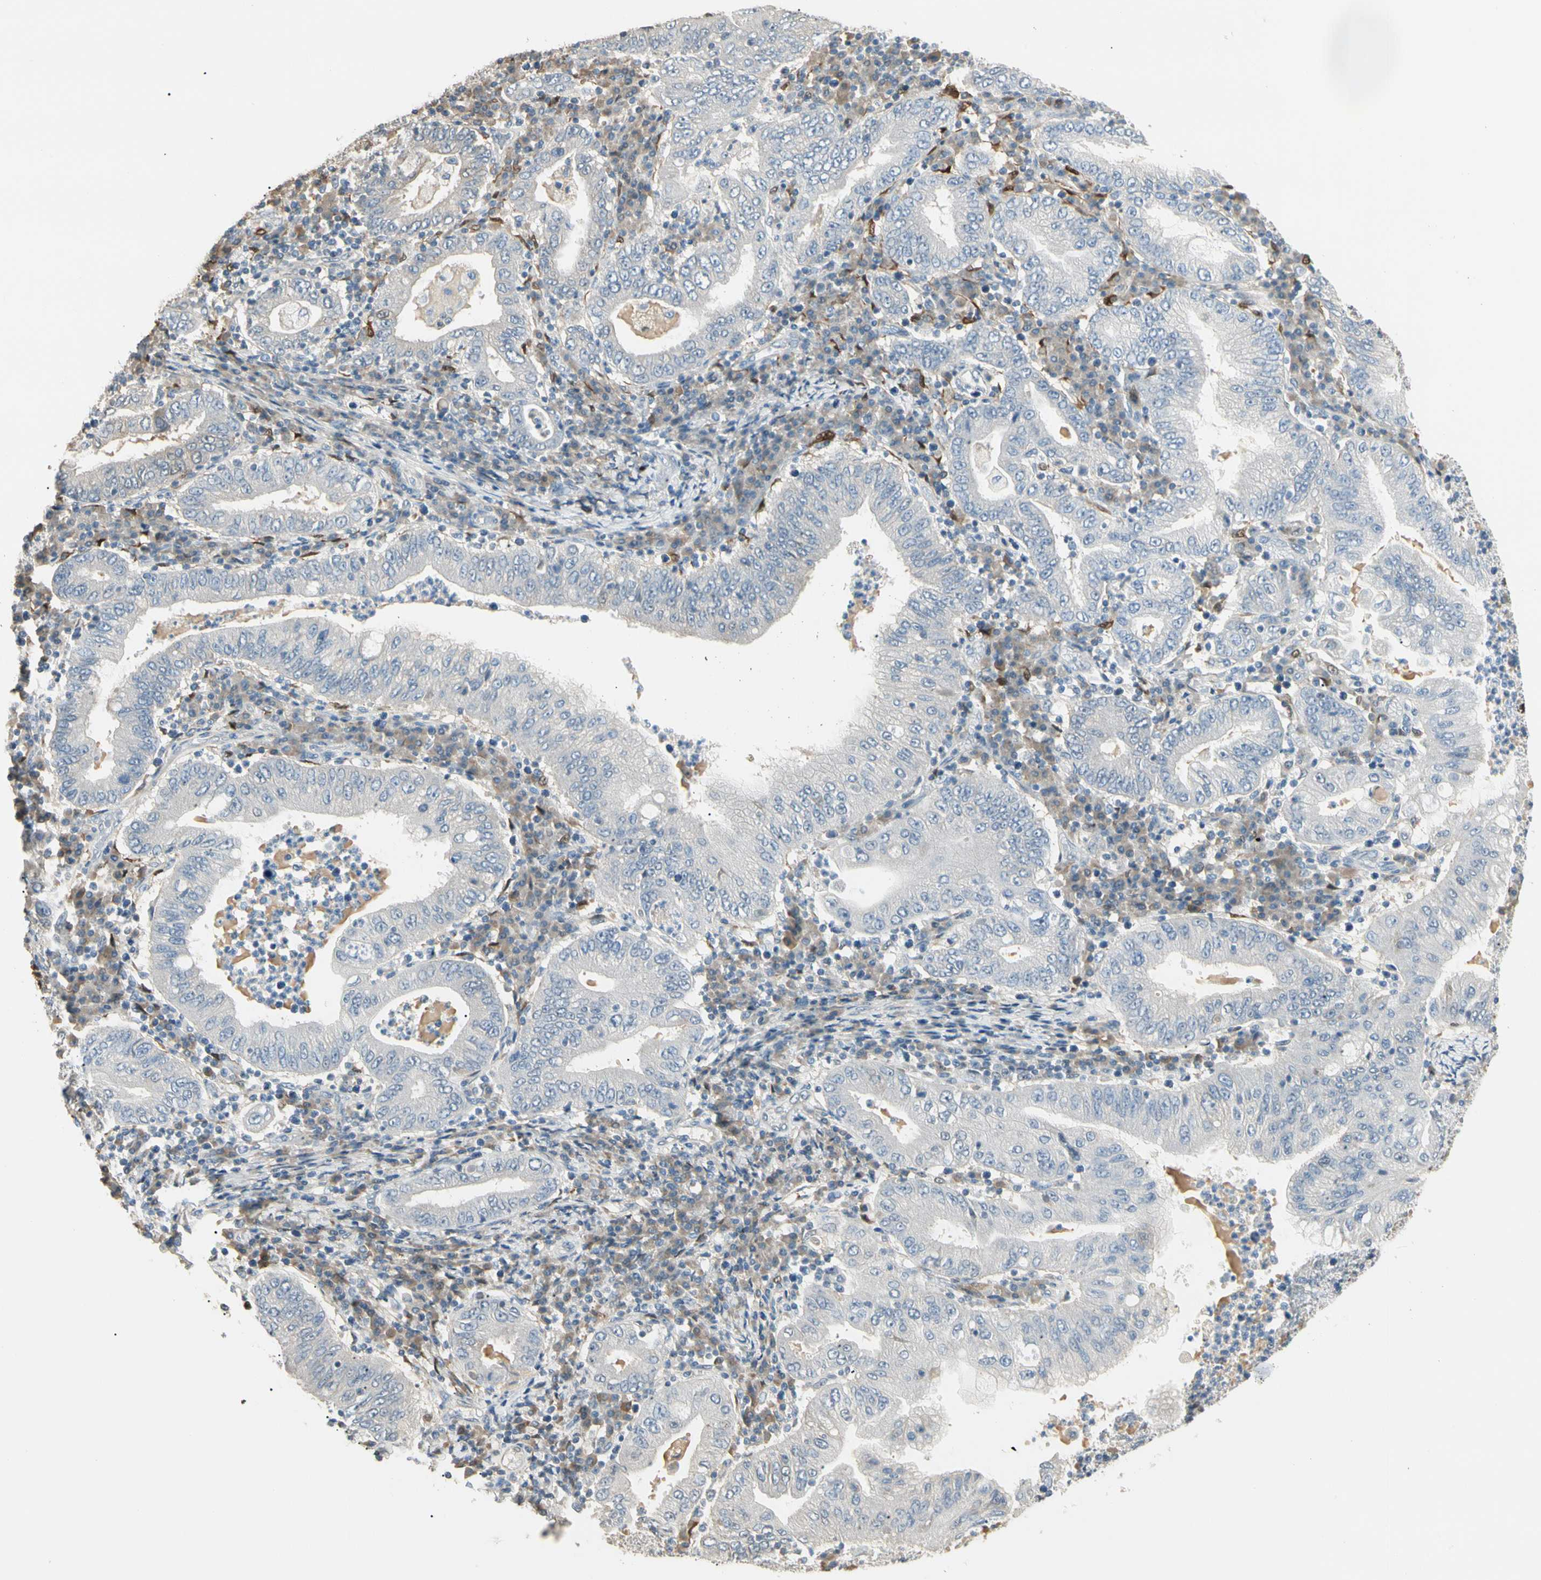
{"staining": {"intensity": "negative", "quantity": "none", "location": "none"}, "tissue": "stomach cancer", "cell_type": "Tumor cells", "image_type": "cancer", "snomed": [{"axis": "morphology", "description": "Normal tissue, NOS"}, {"axis": "morphology", "description": "Adenocarcinoma, NOS"}, {"axis": "topography", "description": "Esophagus"}, {"axis": "topography", "description": "Stomach, upper"}, {"axis": "topography", "description": "Peripheral nerve tissue"}], "caption": "Tumor cells are negative for brown protein staining in stomach adenocarcinoma. Nuclei are stained in blue.", "gene": "GNE", "patient": {"sex": "male", "age": 62}}